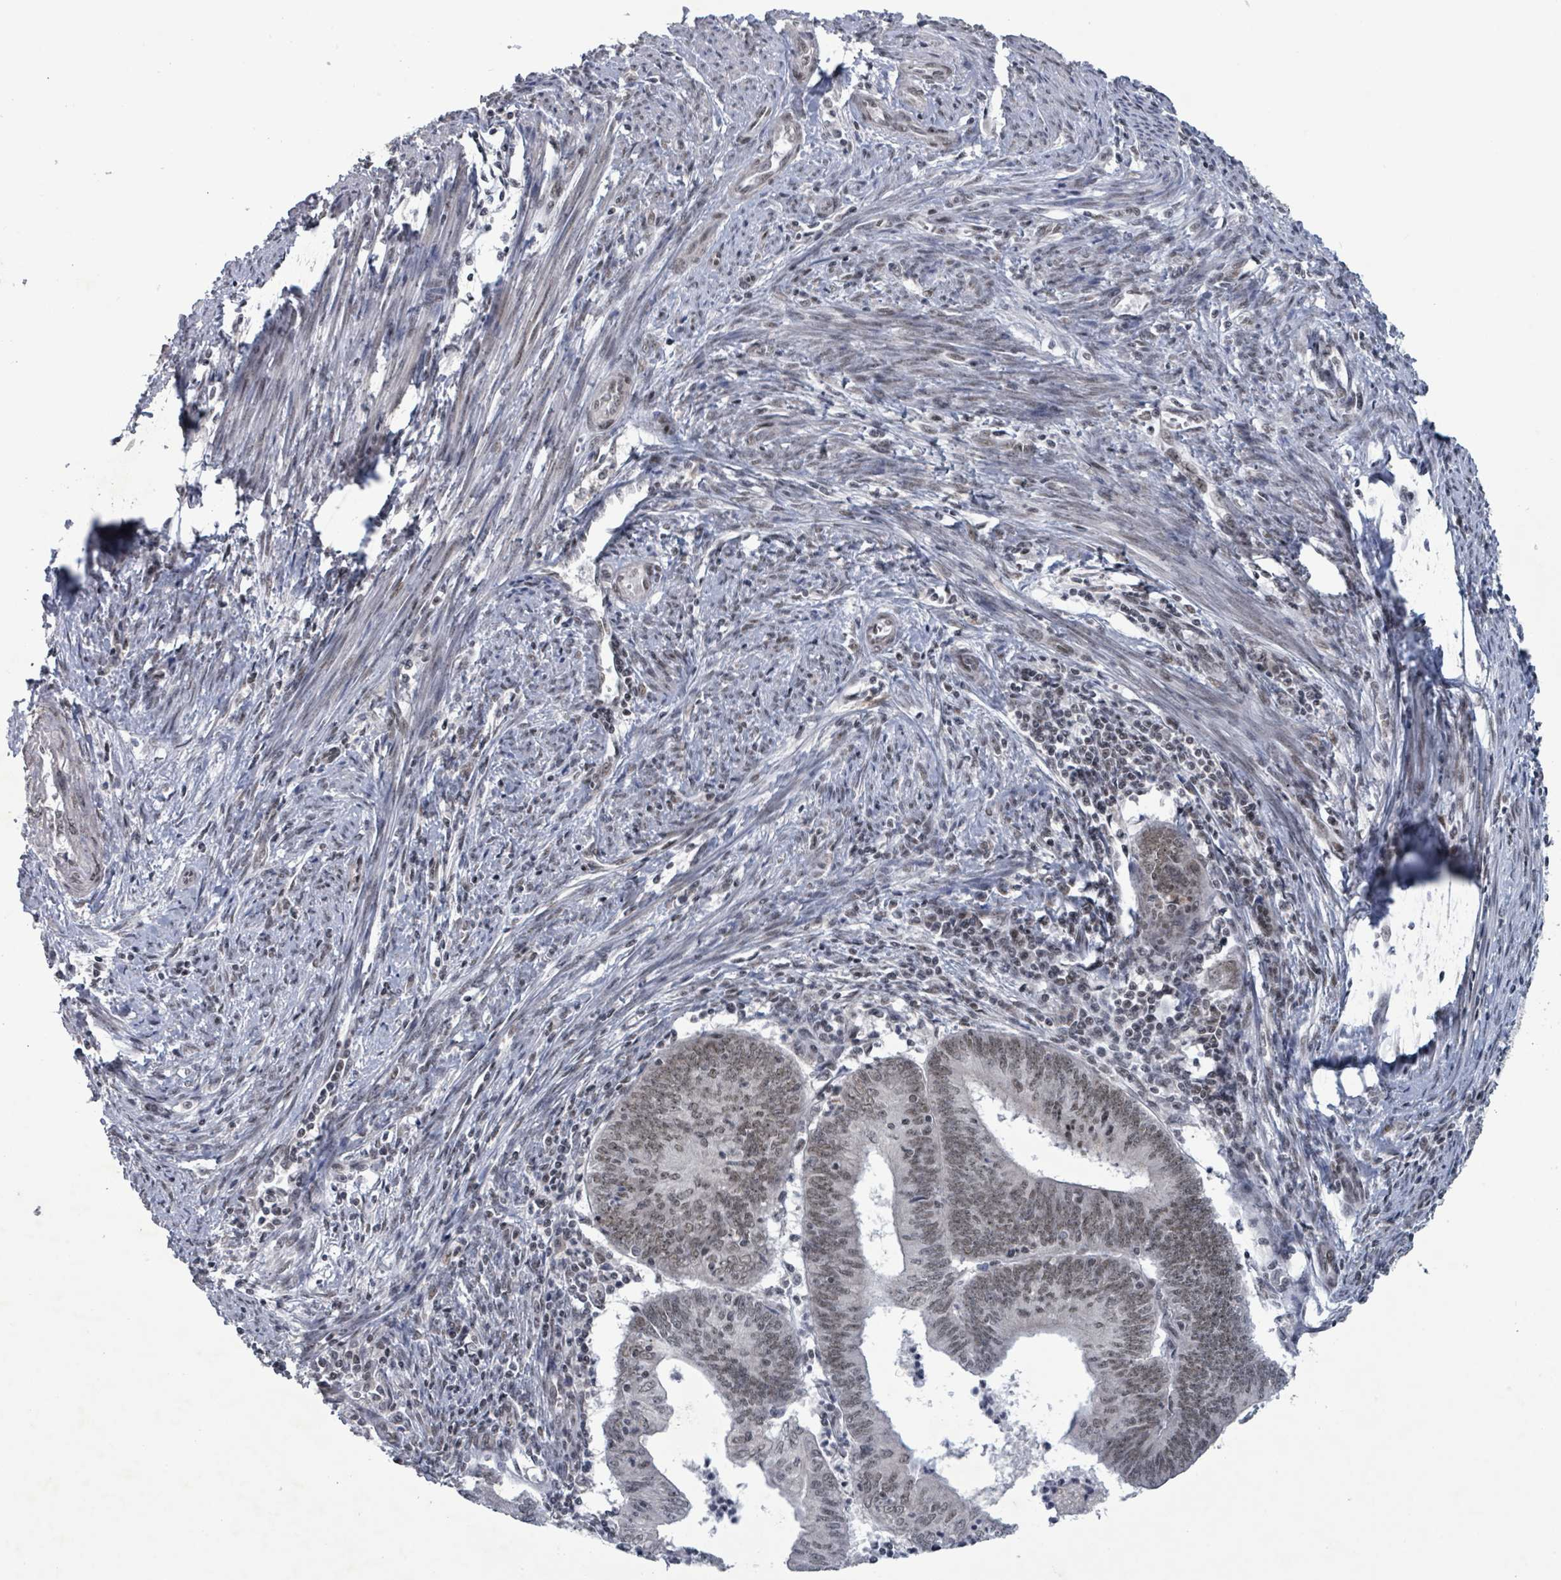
{"staining": {"intensity": "weak", "quantity": ">75%", "location": "nuclear"}, "tissue": "endometrial cancer", "cell_type": "Tumor cells", "image_type": "cancer", "snomed": [{"axis": "morphology", "description": "Adenocarcinoma, NOS"}, {"axis": "topography", "description": "Endometrium"}], "caption": "This histopathology image displays immunohistochemistry staining of adenocarcinoma (endometrial), with low weak nuclear expression in about >75% of tumor cells.", "gene": "BANP", "patient": {"sex": "female", "age": 60}}